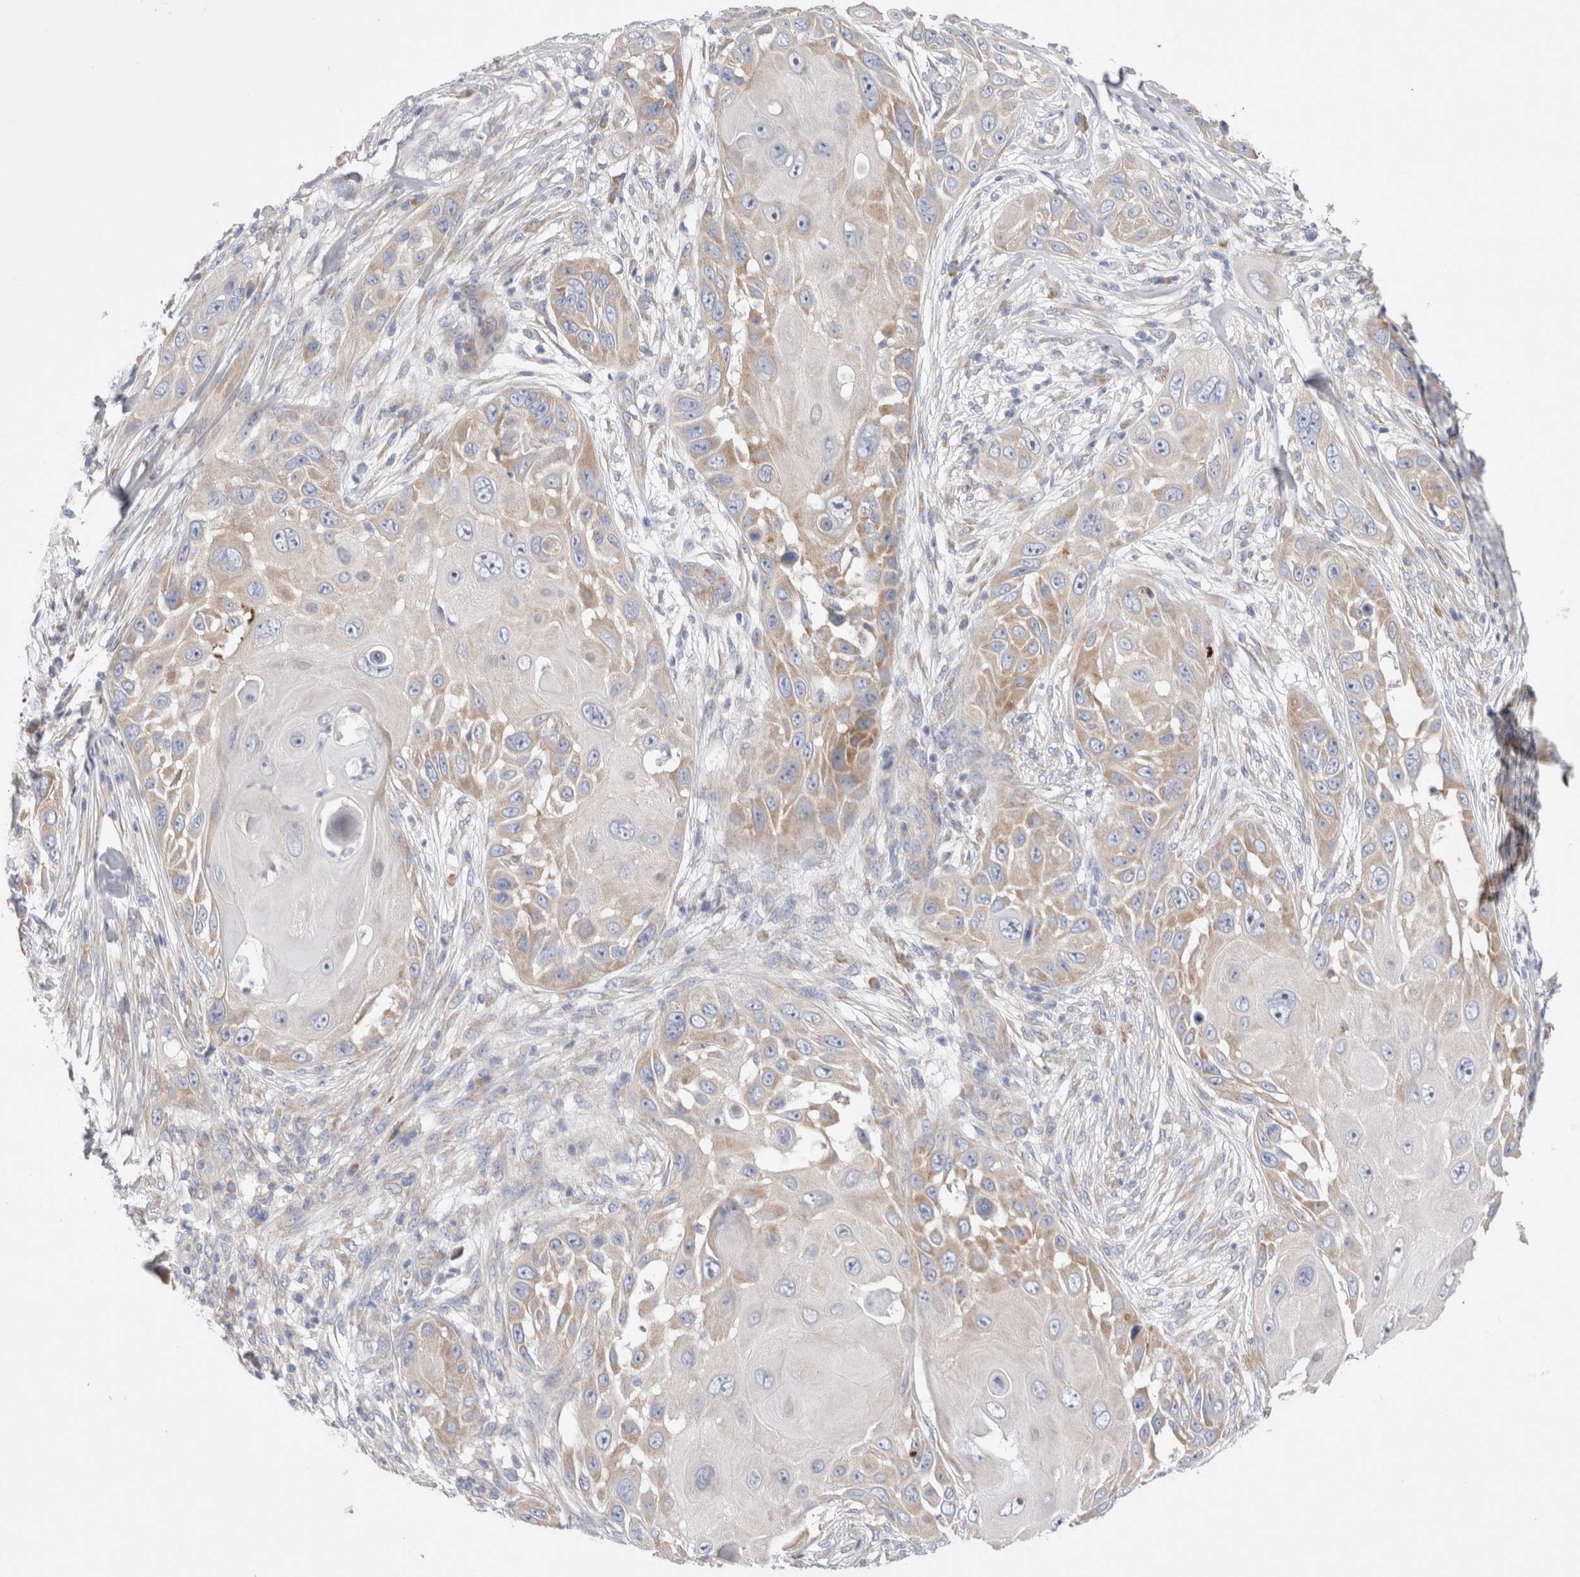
{"staining": {"intensity": "weak", "quantity": "<25%", "location": "cytoplasmic/membranous"}, "tissue": "skin cancer", "cell_type": "Tumor cells", "image_type": "cancer", "snomed": [{"axis": "morphology", "description": "Squamous cell carcinoma, NOS"}, {"axis": "topography", "description": "Skin"}], "caption": "A histopathology image of skin cancer (squamous cell carcinoma) stained for a protein exhibits no brown staining in tumor cells. Brightfield microscopy of immunohistochemistry (IHC) stained with DAB (brown) and hematoxylin (blue), captured at high magnification.", "gene": "RBM12B", "patient": {"sex": "female", "age": 44}}